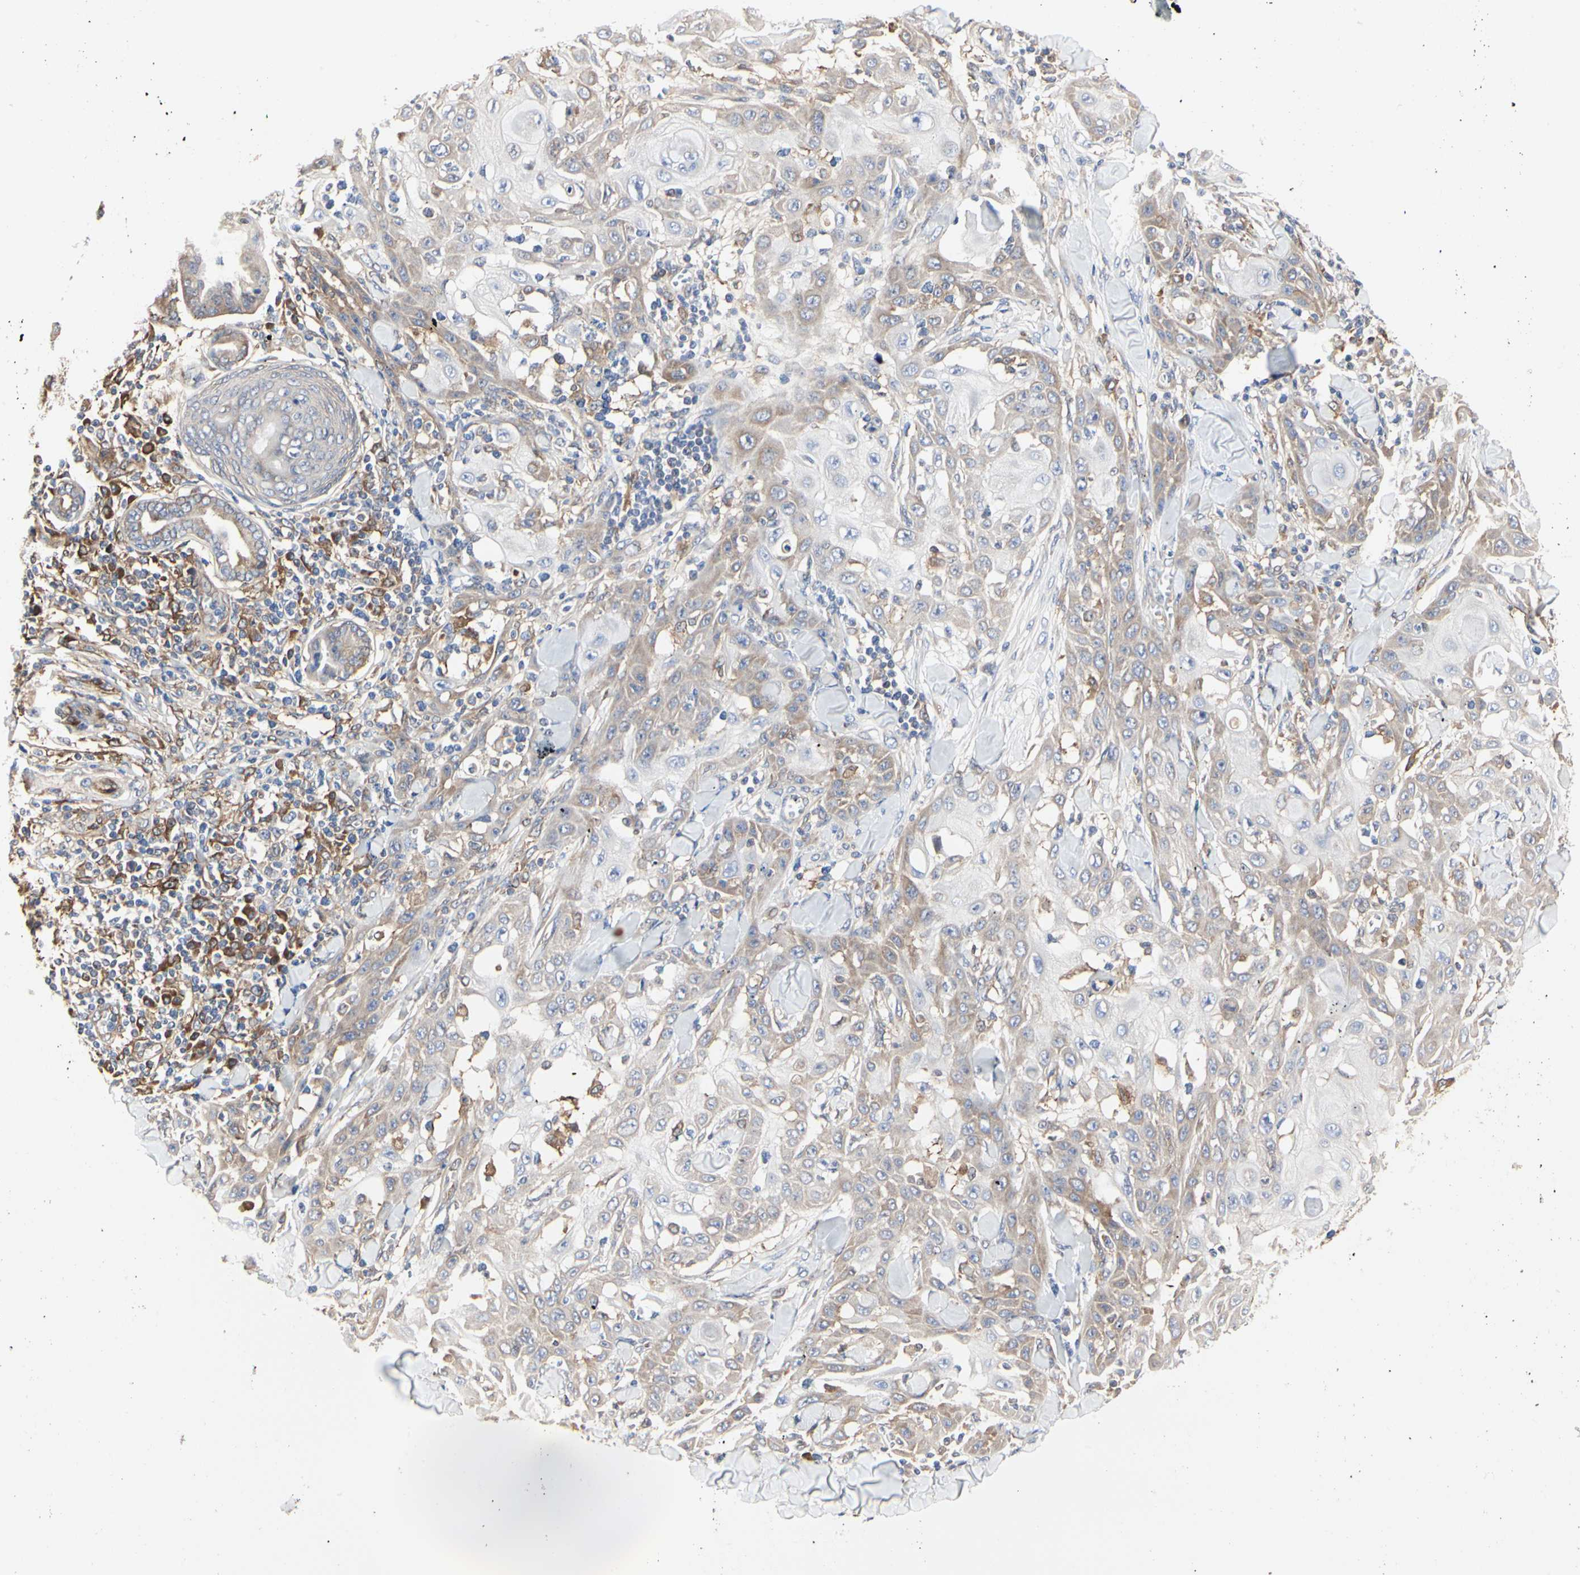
{"staining": {"intensity": "weak", "quantity": ">75%", "location": "cytoplasmic/membranous"}, "tissue": "skin cancer", "cell_type": "Tumor cells", "image_type": "cancer", "snomed": [{"axis": "morphology", "description": "Squamous cell carcinoma, NOS"}, {"axis": "topography", "description": "Skin"}], "caption": "DAB immunohistochemical staining of human skin cancer (squamous cell carcinoma) demonstrates weak cytoplasmic/membranous protein expression in approximately >75% of tumor cells.", "gene": "C3orf52", "patient": {"sex": "male", "age": 24}}